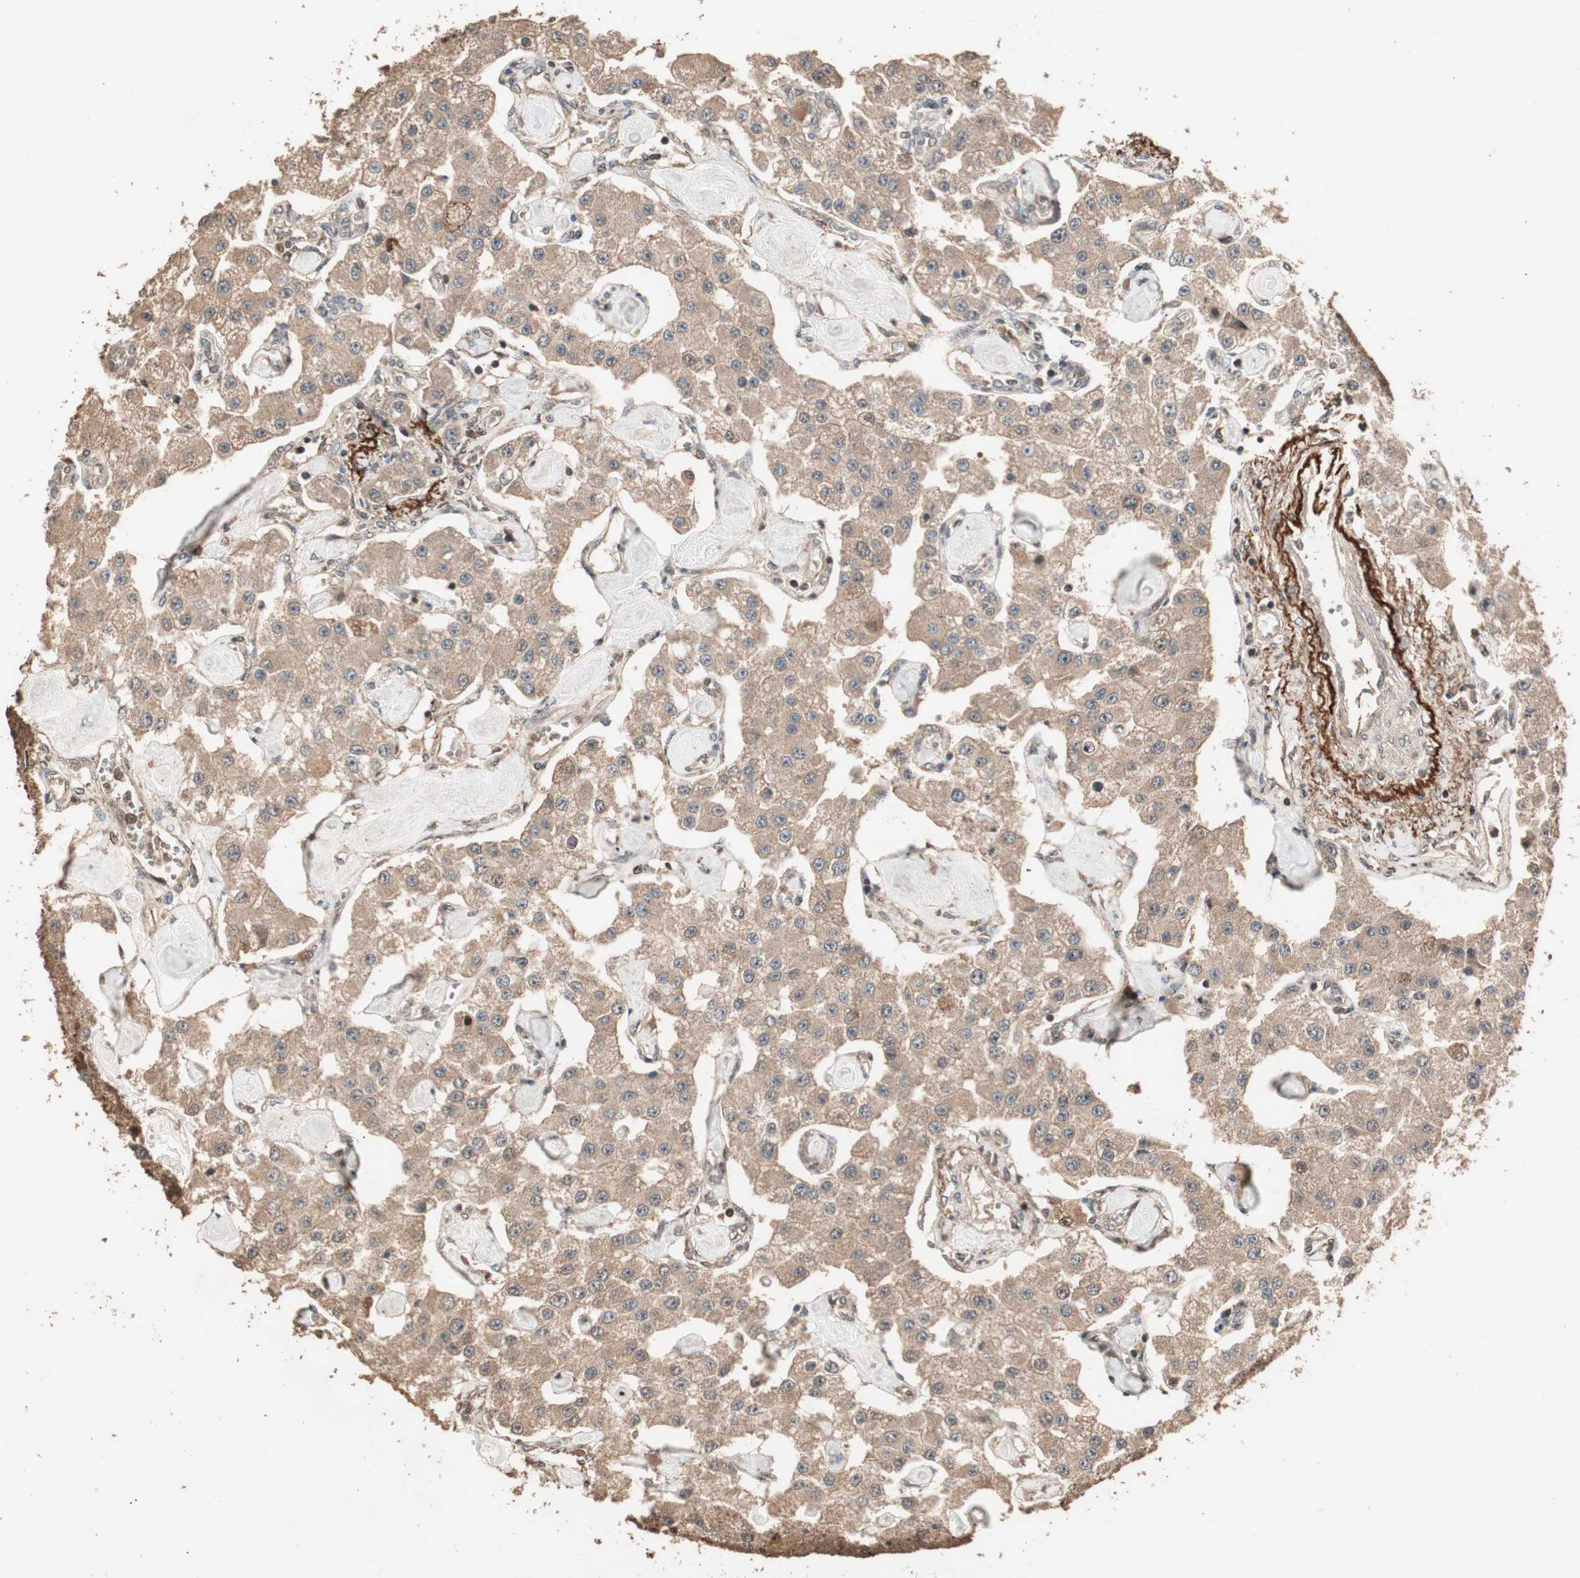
{"staining": {"intensity": "moderate", "quantity": ">75%", "location": "cytoplasmic/membranous"}, "tissue": "carcinoid", "cell_type": "Tumor cells", "image_type": "cancer", "snomed": [{"axis": "morphology", "description": "Carcinoid, malignant, NOS"}, {"axis": "topography", "description": "Pancreas"}], "caption": "Human carcinoid stained for a protein (brown) displays moderate cytoplasmic/membranous positive staining in approximately >75% of tumor cells.", "gene": "USP20", "patient": {"sex": "male", "age": 41}}